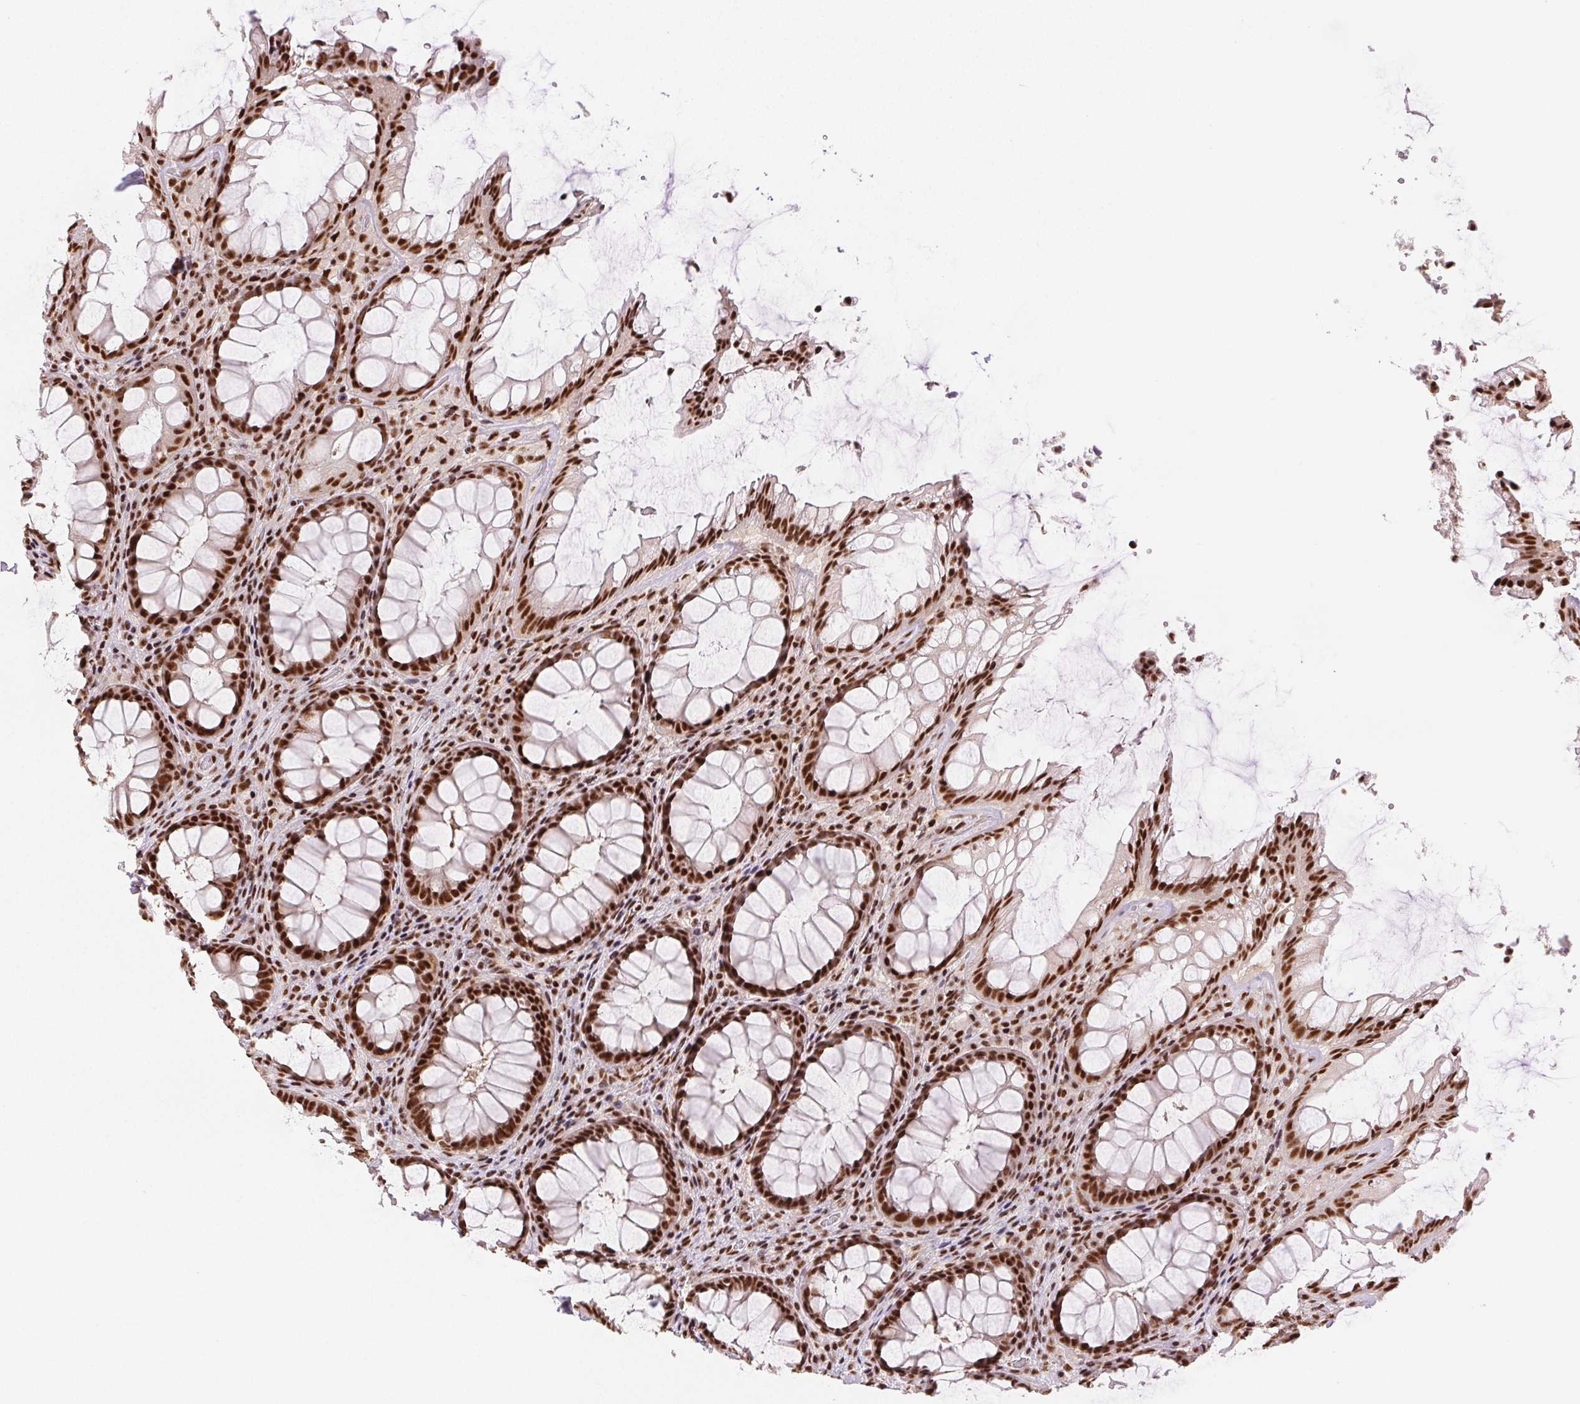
{"staining": {"intensity": "strong", "quantity": ">75%", "location": "nuclear"}, "tissue": "rectum", "cell_type": "Glandular cells", "image_type": "normal", "snomed": [{"axis": "morphology", "description": "Normal tissue, NOS"}, {"axis": "topography", "description": "Rectum"}], "caption": "A high amount of strong nuclear staining is identified in approximately >75% of glandular cells in benign rectum. (brown staining indicates protein expression, while blue staining denotes nuclei).", "gene": "IK", "patient": {"sex": "male", "age": 72}}